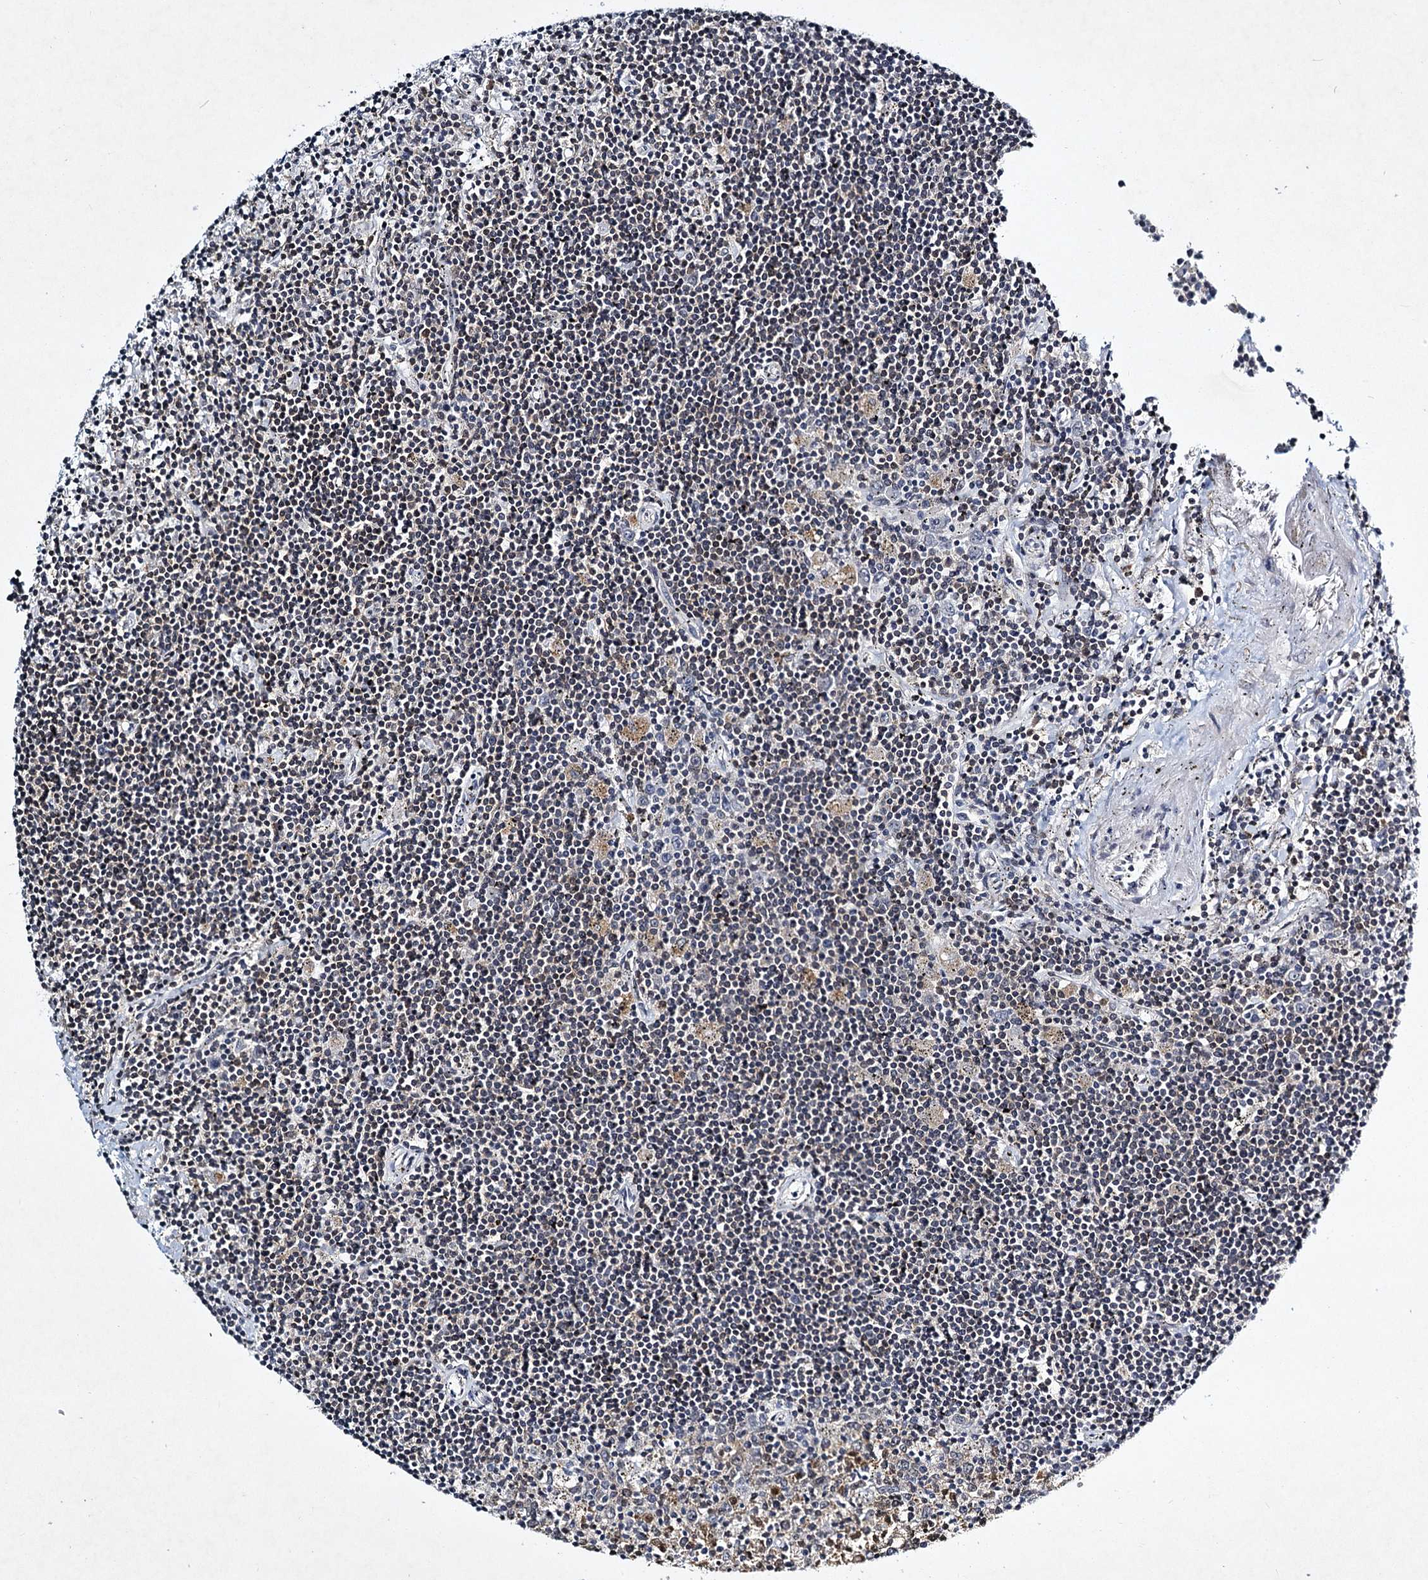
{"staining": {"intensity": "negative", "quantity": "none", "location": "none"}, "tissue": "lymphoma", "cell_type": "Tumor cells", "image_type": "cancer", "snomed": [{"axis": "morphology", "description": "Malignant lymphoma, non-Hodgkin's type, Low grade"}, {"axis": "topography", "description": "Spleen"}], "caption": "The image demonstrates no staining of tumor cells in low-grade malignant lymphoma, non-Hodgkin's type.", "gene": "STAP1", "patient": {"sex": "male", "age": 76}}